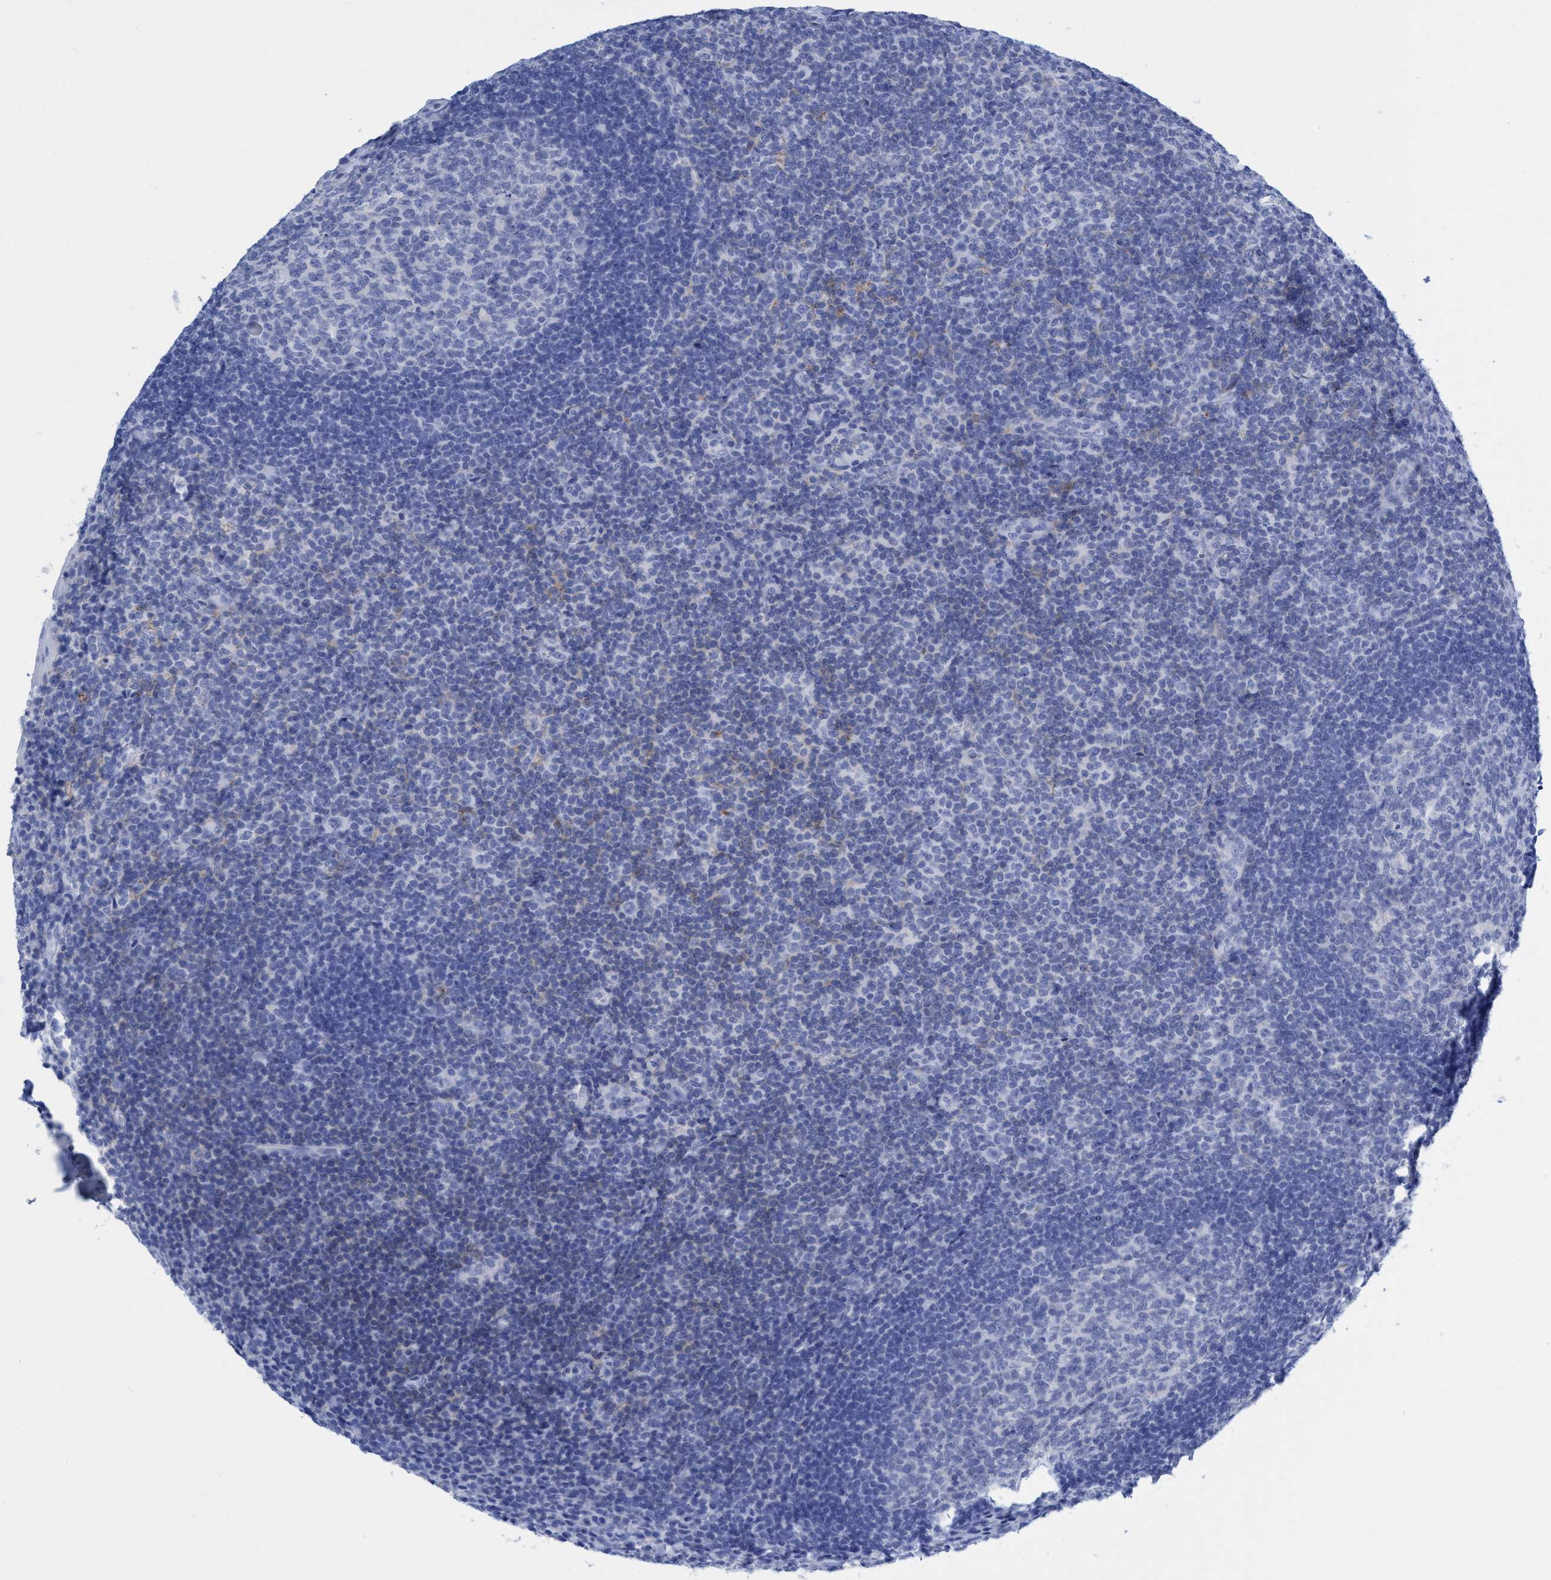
{"staining": {"intensity": "negative", "quantity": "none", "location": "none"}, "tissue": "tonsil", "cell_type": "Germinal center cells", "image_type": "normal", "snomed": [{"axis": "morphology", "description": "Normal tissue, NOS"}, {"axis": "topography", "description": "Tonsil"}], "caption": "This is an immunohistochemistry (IHC) histopathology image of benign tonsil. There is no expression in germinal center cells.", "gene": "PLPPR1", "patient": {"sex": "male", "age": 37}}